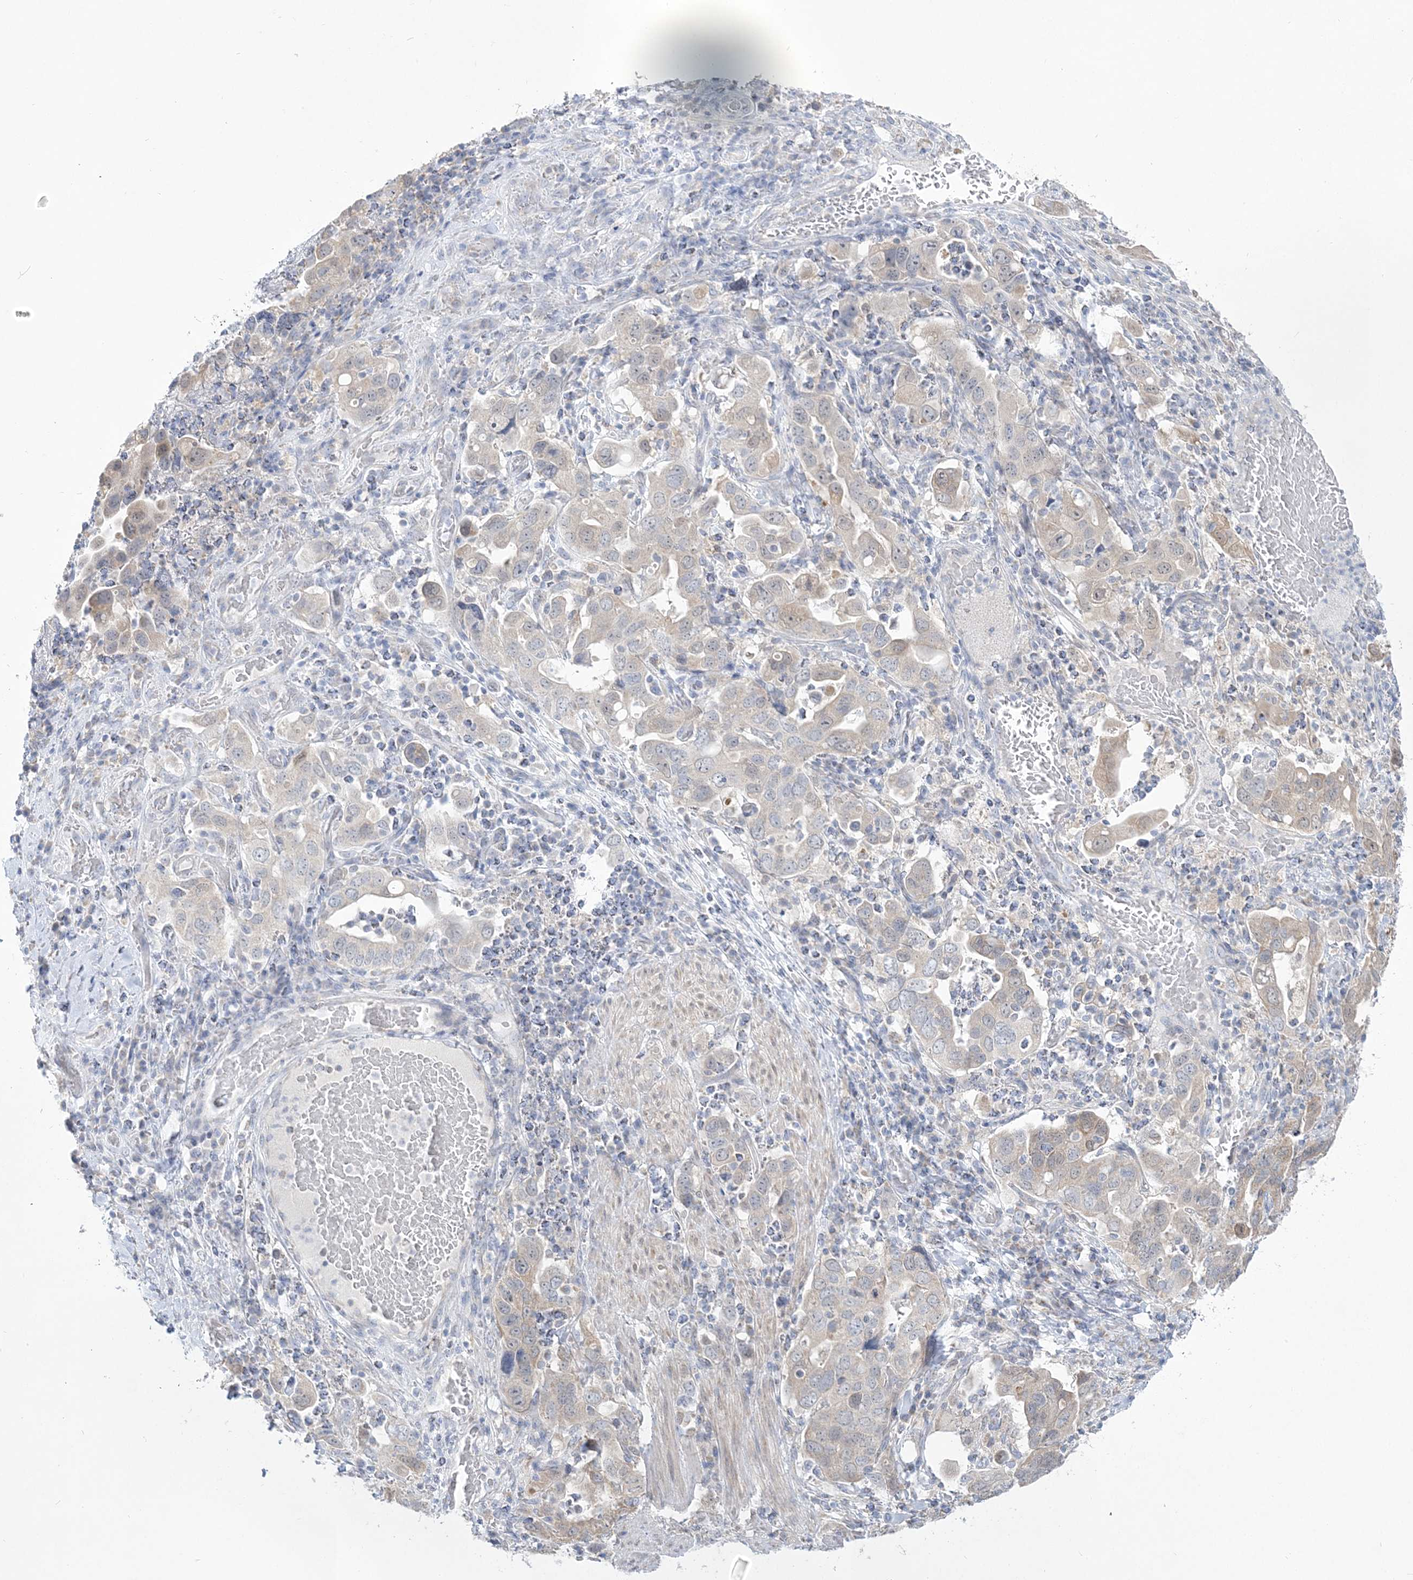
{"staining": {"intensity": "weak", "quantity": "<25%", "location": "cytoplasmic/membranous"}, "tissue": "stomach cancer", "cell_type": "Tumor cells", "image_type": "cancer", "snomed": [{"axis": "morphology", "description": "Adenocarcinoma, NOS"}, {"axis": "topography", "description": "Stomach, upper"}], "caption": "Stomach adenocarcinoma stained for a protein using IHC demonstrates no expression tumor cells.", "gene": "PCBD1", "patient": {"sex": "male", "age": 62}}